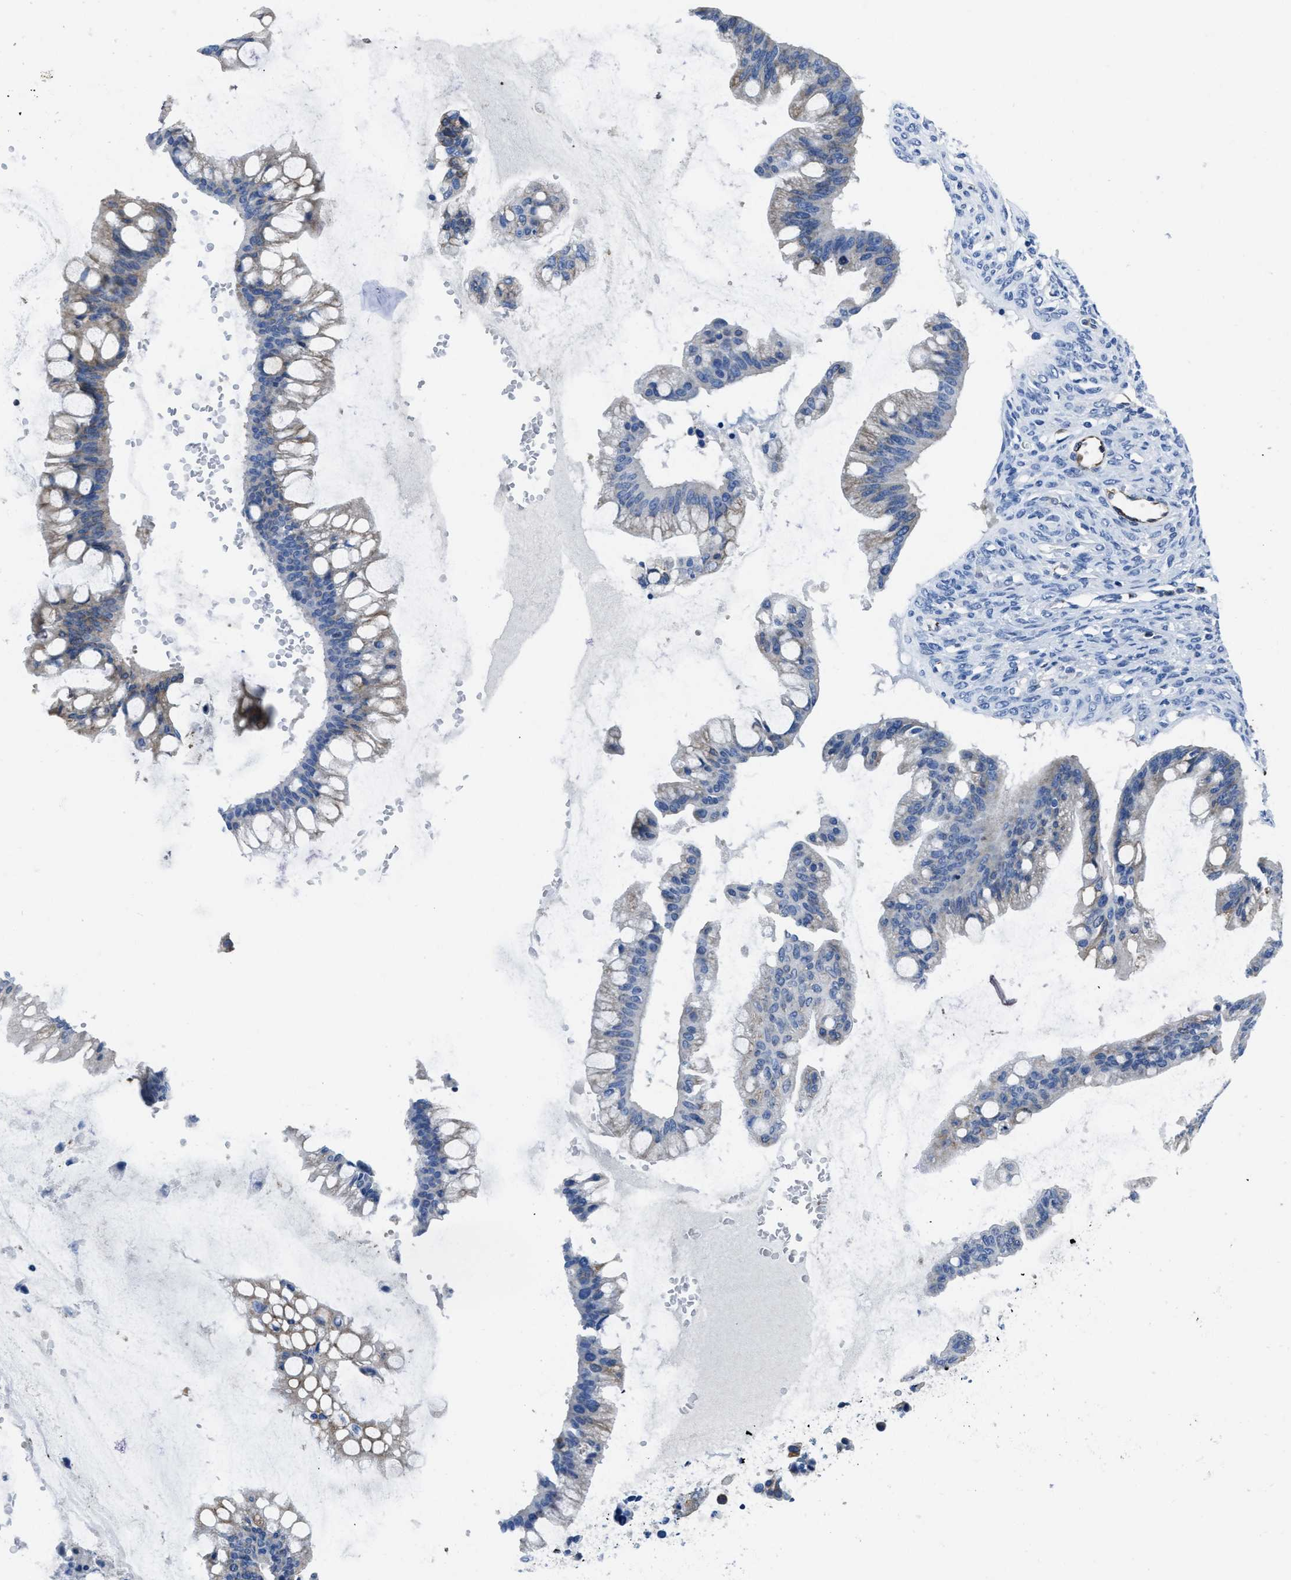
{"staining": {"intensity": "negative", "quantity": "none", "location": "none"}, "tissue": "ovarian cancer", "cell_type": "Tumor cells", "image_type": "cancer", "snomed": [{"axis": "morphology", "description": "Cystadenocarcinoma, mucinous, NOS"}, {"axis": "topography", "description": "Ovary"}], "caption": "Immunohistochemistry photomicrograph of human ovarian cancer stained for a protein (brown), which demonstrates no positivity in tumor cells.", "gene": "ITGA3", "patient": {"sex": "female", "age": 73}}